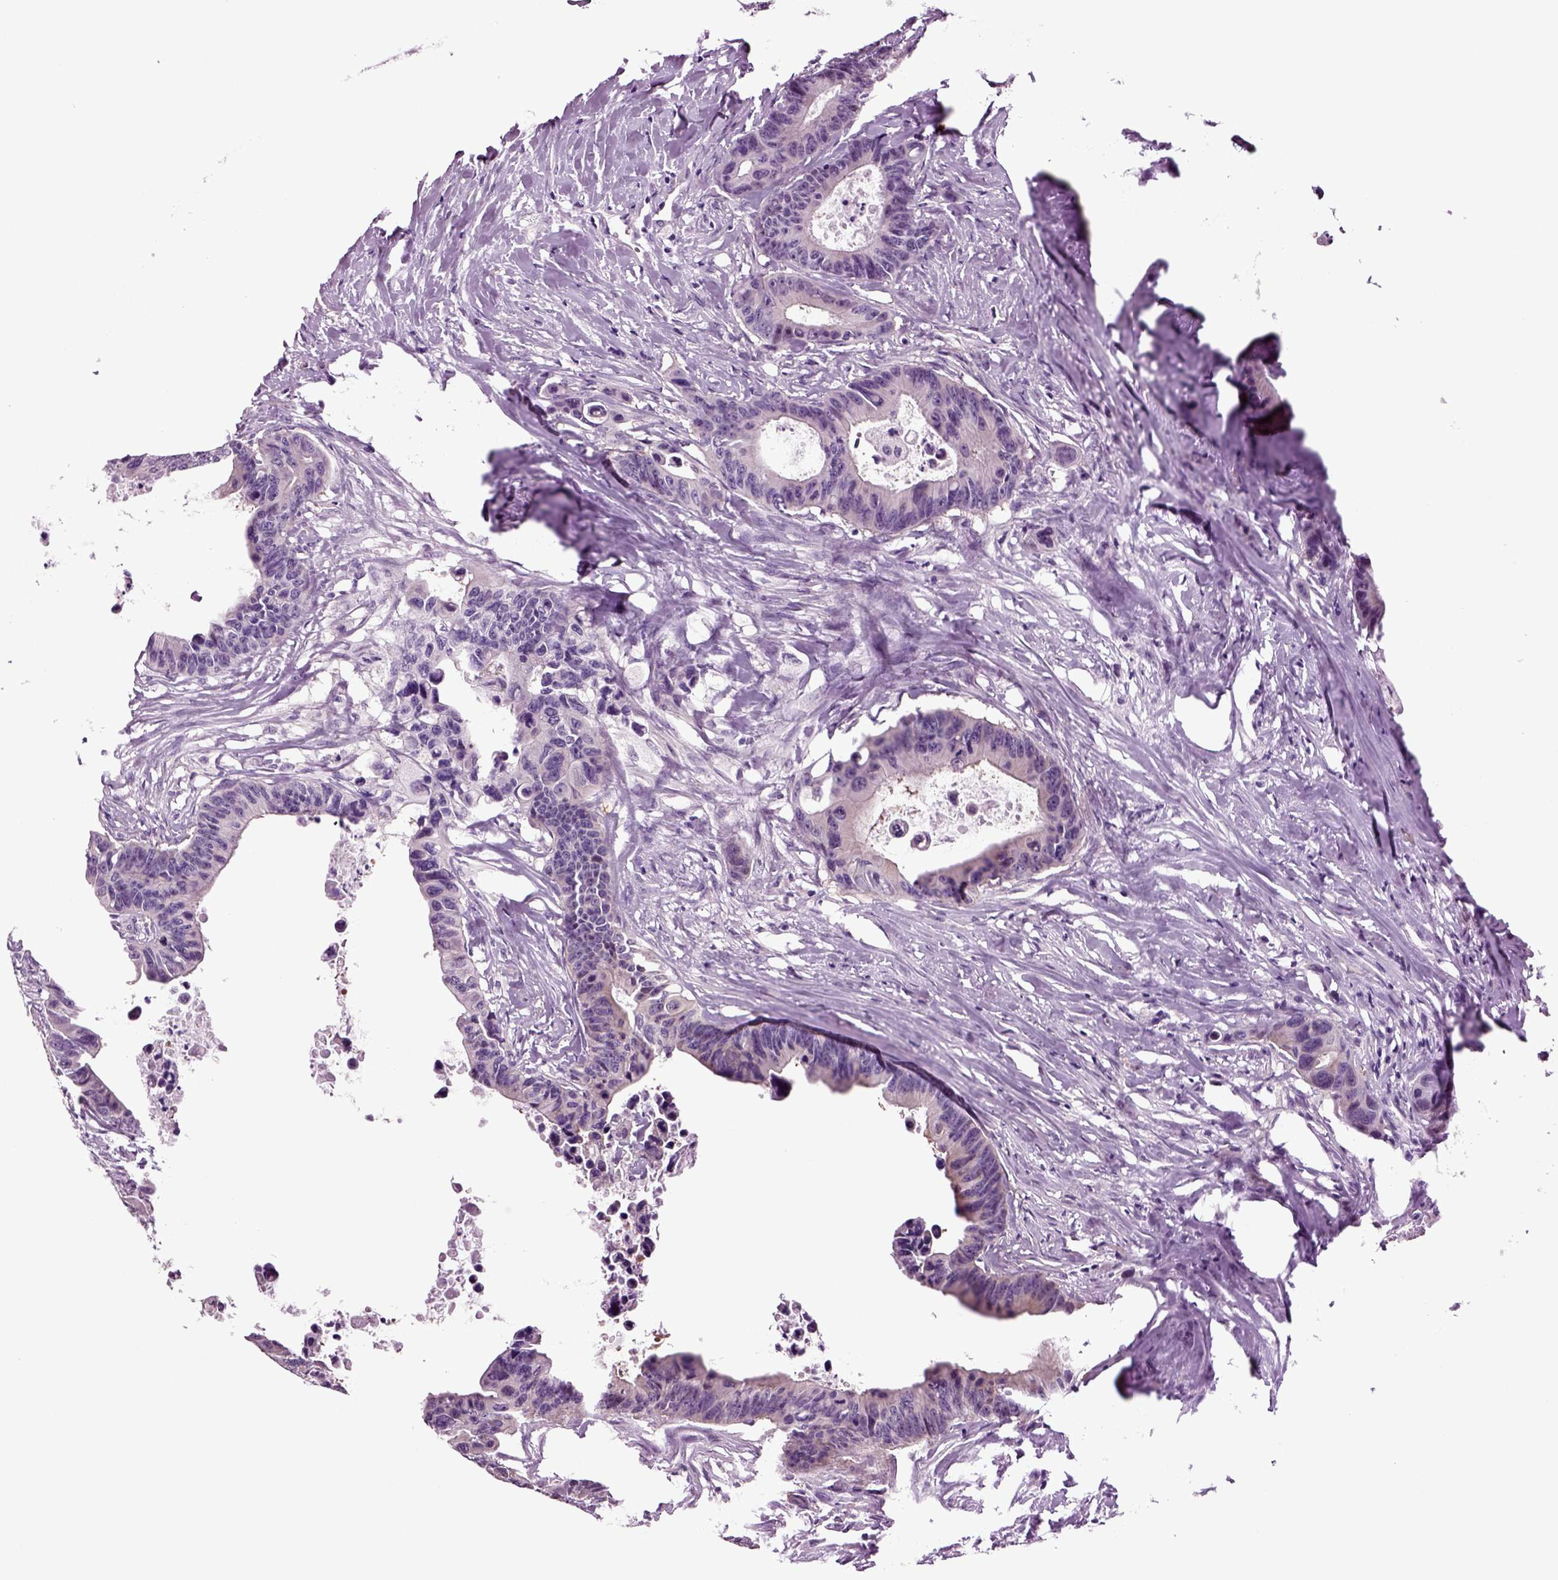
{"staining": {"intensity": "weak", "quantity": "<25%", "location": "cytoplasmic/membranous"}, "tissue": "colorectal cancer", "cell_type": "Tumor cells", "image_type": "cancer", "snomed": [{"axis": "morphology", "description": "Adenocarcinoma, NOS"}, {"axis": "topography", "description": "Colon"}], "caption": "IHC of adenocarcinoma (colorectal) shows no positivity in tumor cells.", "gene": "PLCH2", "patient": {"sex": "female", "age": 87}}